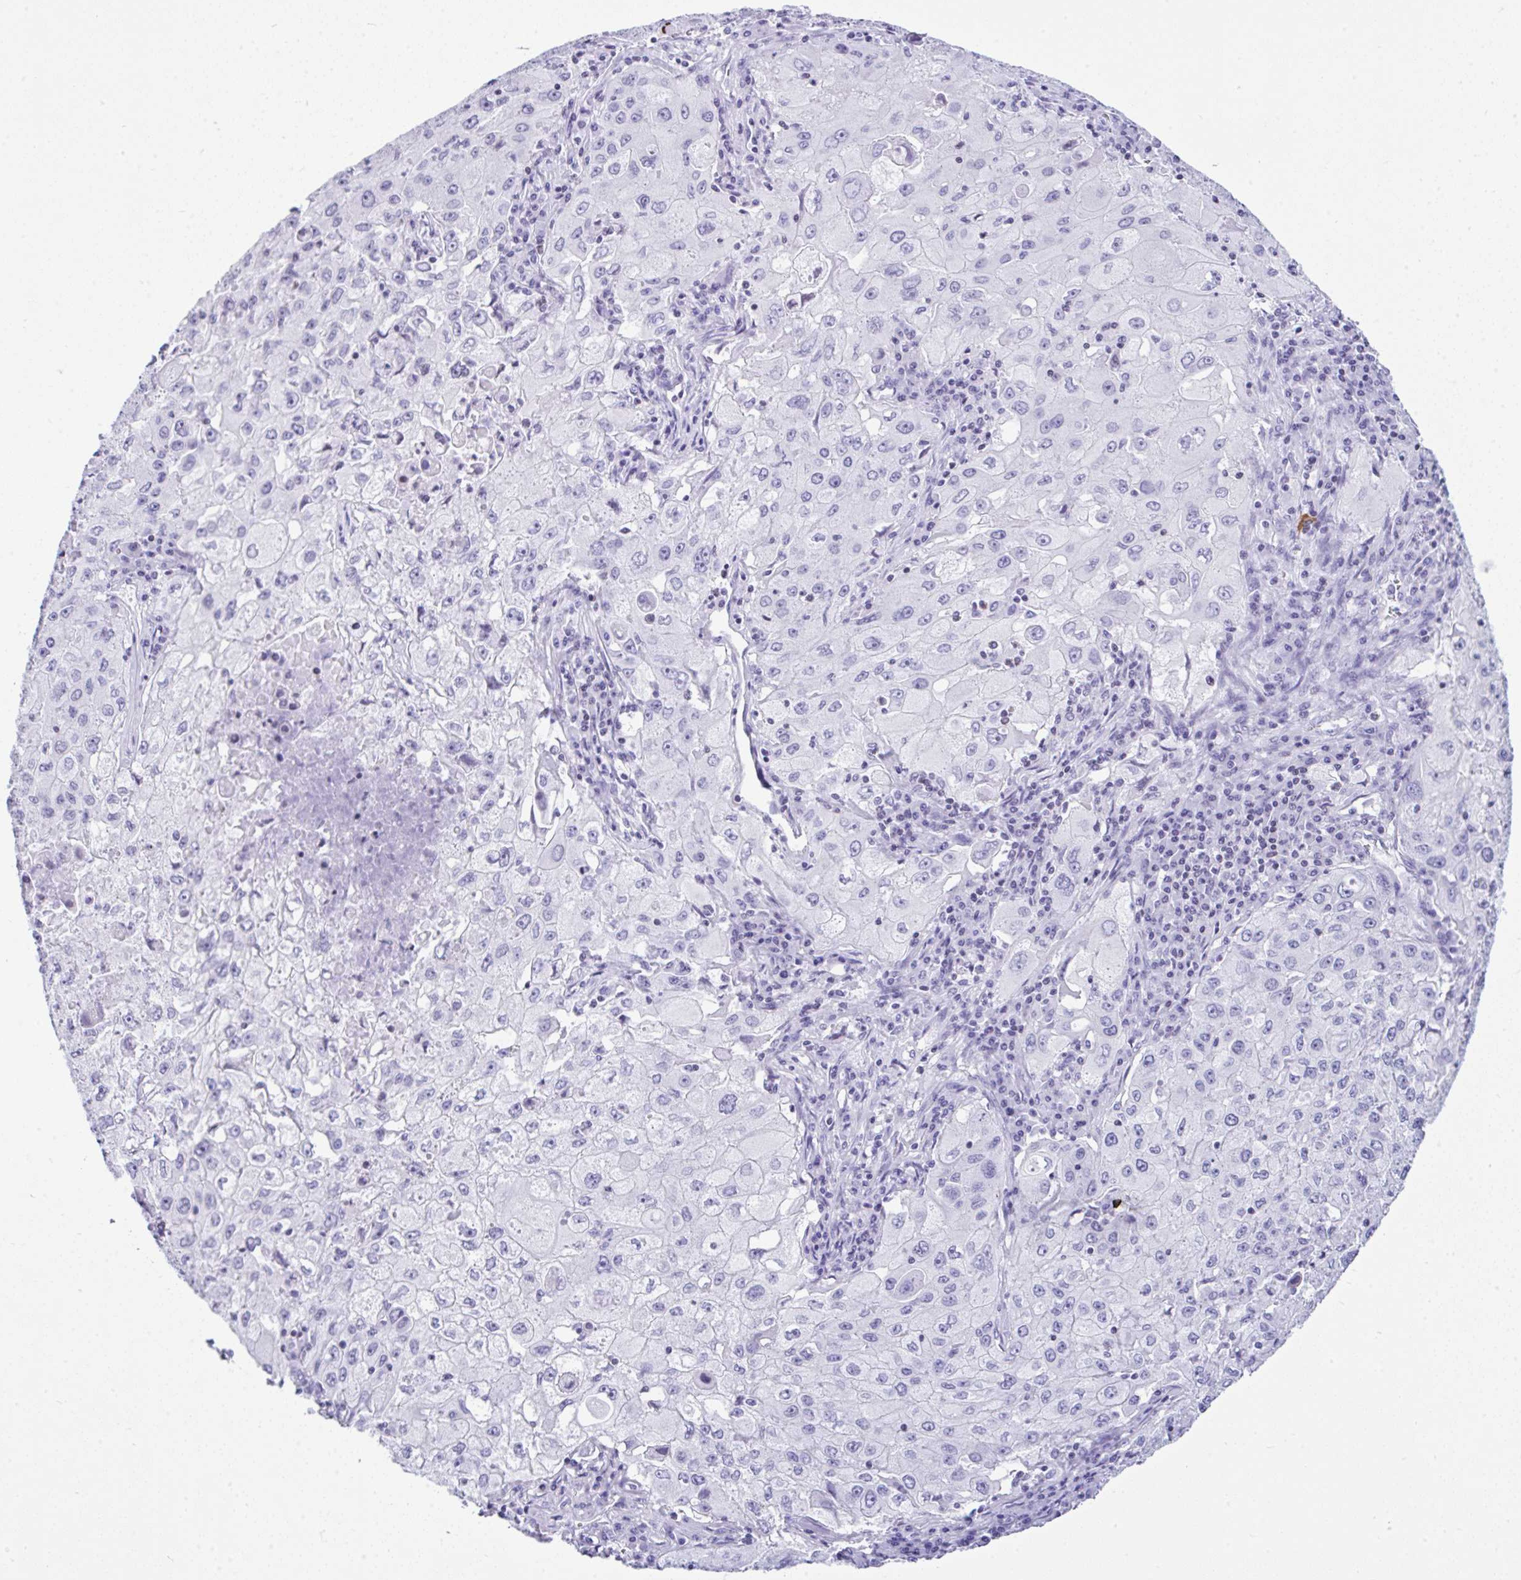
{"staining": {"intensity": "negative", "quantity": "none", "location": "none"}, "tissue": "lung cancer", "cell_type": "Tumor cells", "image_type": "cancer", "snomed": [{"axis": "morphology", "description": "Squamous cell carcinoma, NOS"}, {"axis": "topography", "description": "Lung"}], "caption": "An image of human lung cancer is negative for staining in tumor cells.", "gene": "KRT27", "patient": {"sex": "male", "age": 63}}